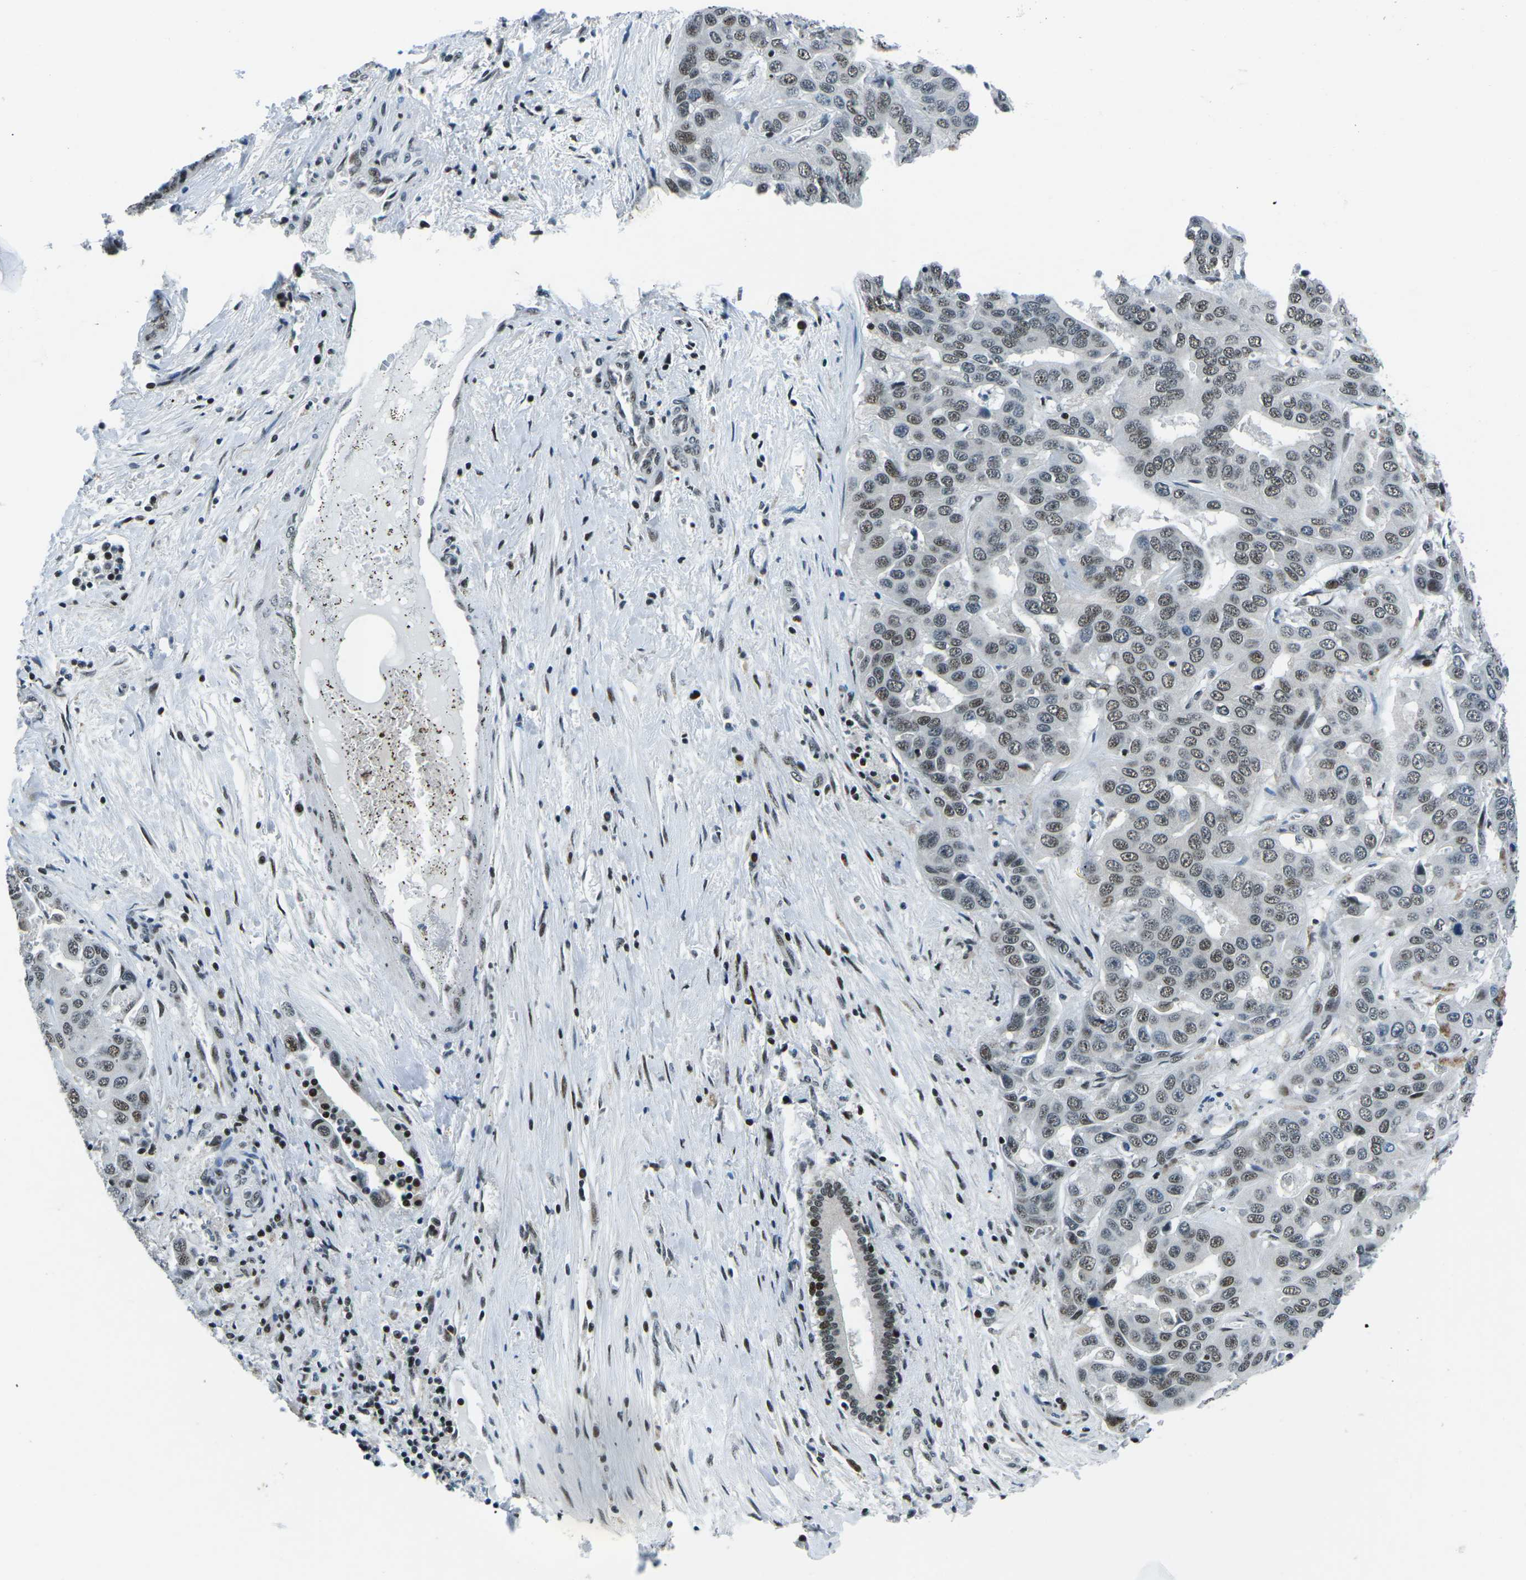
{"staining": {"intensity": "weak", "quantity": ">75%", "location": "nuclear"}, "tissue": "liver cancer", "cell_type": "Tumor cells", "image_type": "cancer", "snomed": [{"axis": "morphology", "description": "Cholangiocarcinoma"}, {"axis": "topography", "description": "Liver"}], "caption": "A brown stain labels weak nuclear expression of a protein in human liver cancer tumor cells.", "gene": "RBL2", "patient": {"sex": "female", "age": 52}}